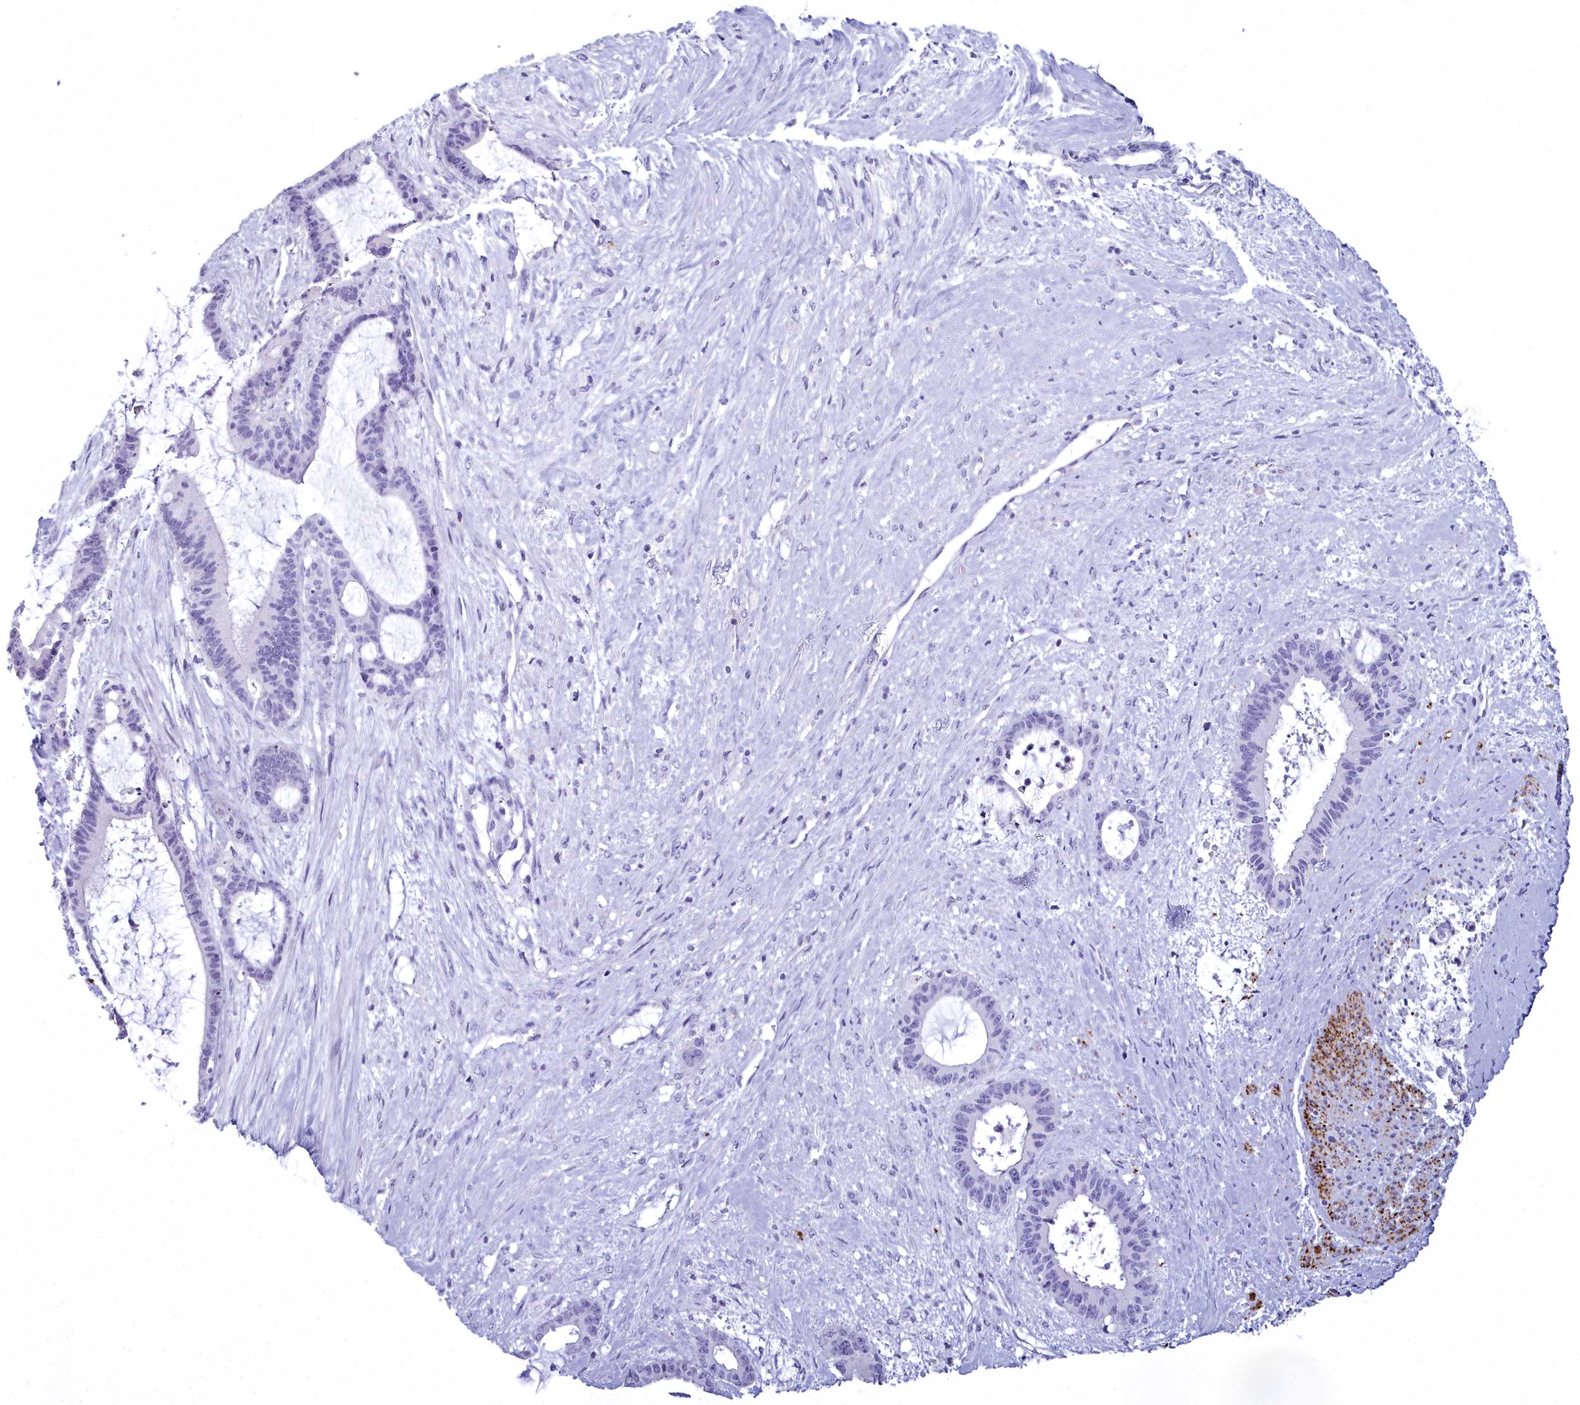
{"staining": {"intensity": "negative", "quantity": "none", "location": "none"}, "tissue": "liver cancer", "cell_type": "Tumor cells", "image_type": "cancer", "snomed": [{"axis": "morphology", "description": "Normal tissue, NOS"}, {"axis": "morphology", "description": "Cholangiocarcinoma"}, {"axis": "topography", "description": "Liver"}, {"axis": "topography", "description": "Peripheral nerve tissue"}], "caption": "This is an IHC photomicrograph of liver cancer (cholangiocarcinoma). There is no positivity in tumor cells.", "gene": "MAP6", "patient": {"sex": "female", "age": 73}}